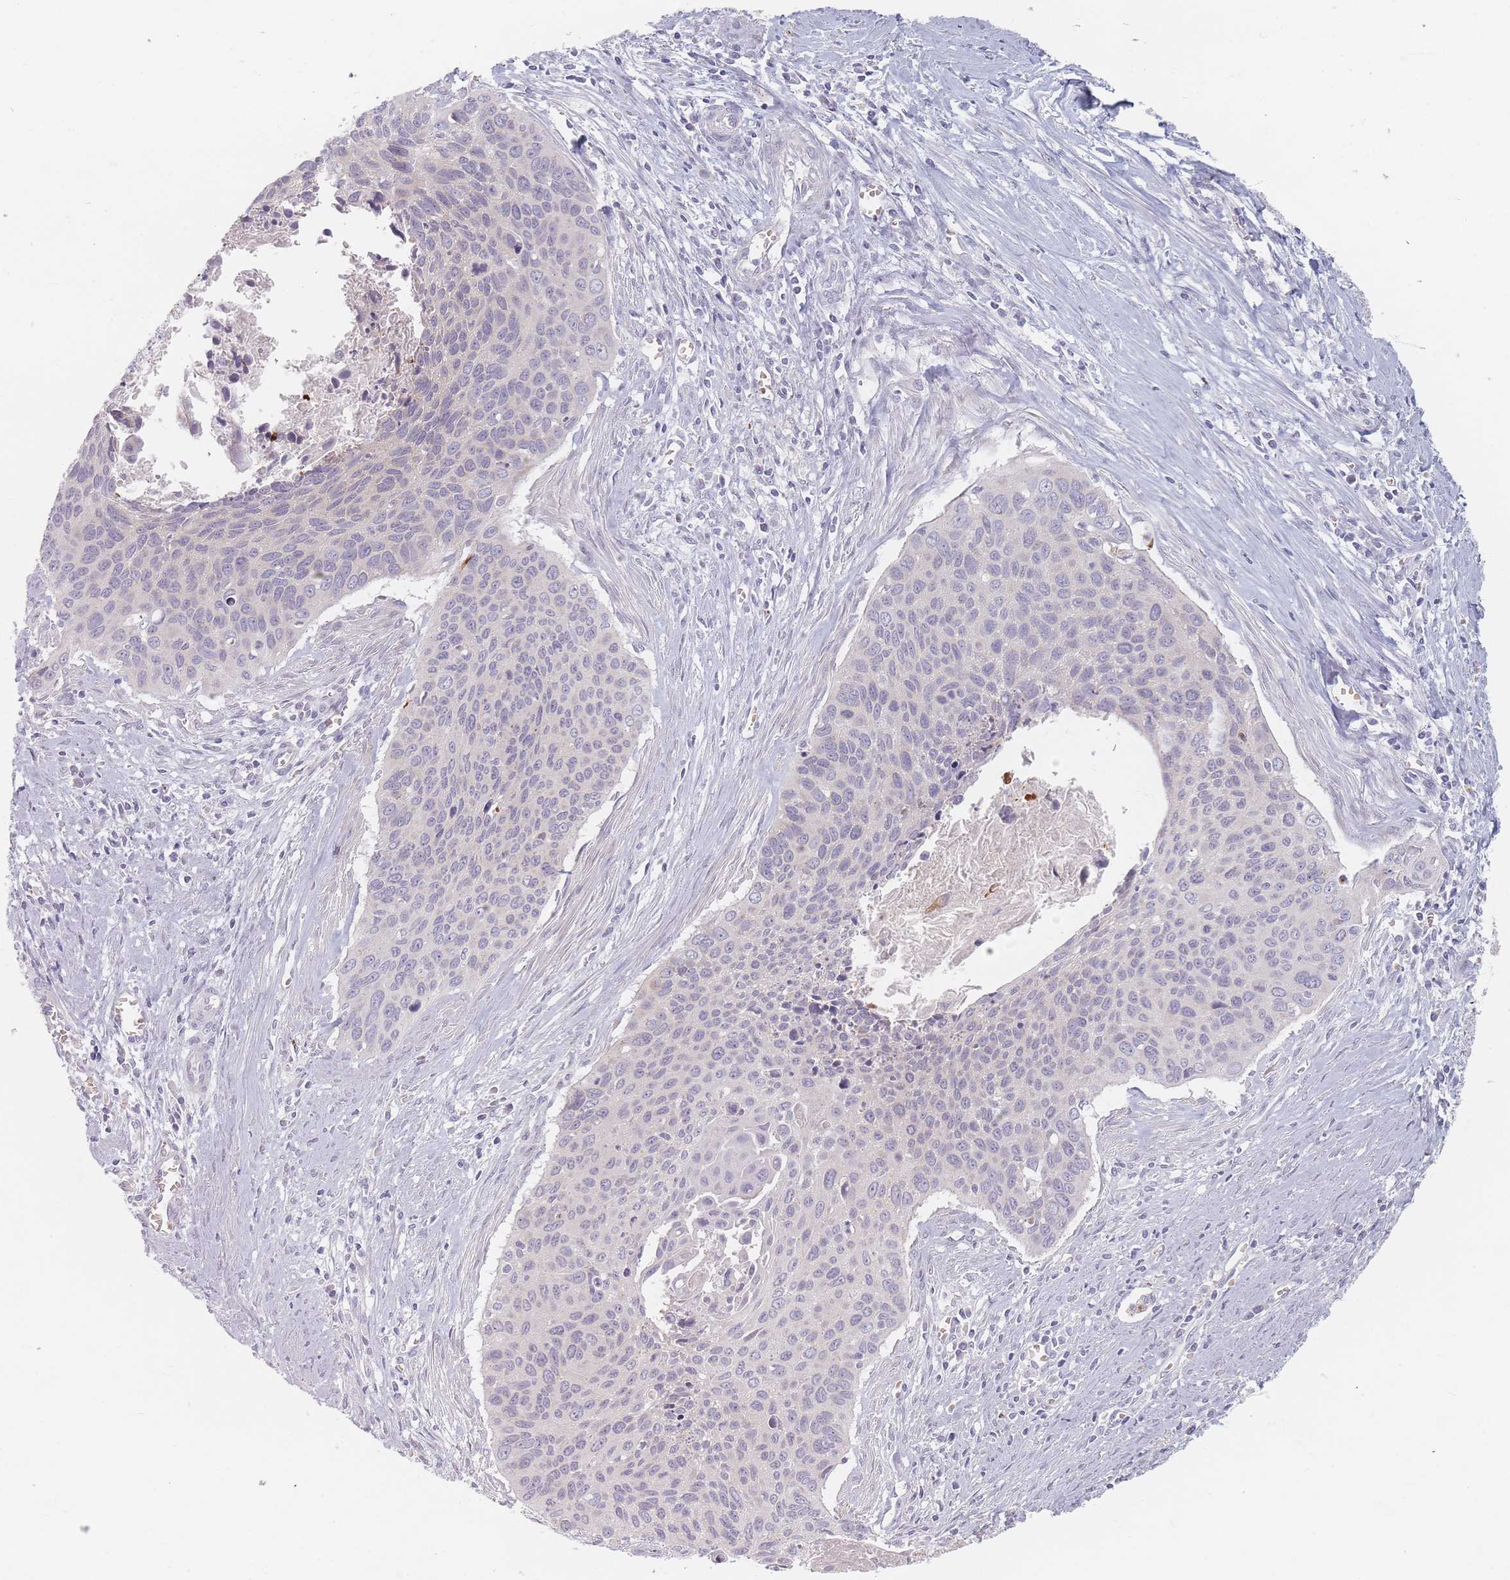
{"staining": {"intensity": "negative", "quantity": "none", "location": "none"}, "tissue": "cervical cancer", "cell_type": "Tumor cells", "image_type": "cancer", "snomed": [{"axis": "morphology", "description": "Squamous cell carcinoma, NOS"}, {"axis": "topography", "description": "Cervix"}], "caption": "IHC micrograph of neoplastic tissue: human cervical cancer stained with DAB (3,3'-diaminobenzidine) reveals no significant protein staining in tumor cells.", "gene": "TMOD1", "patient": {"sex": "female", "age": 55}}